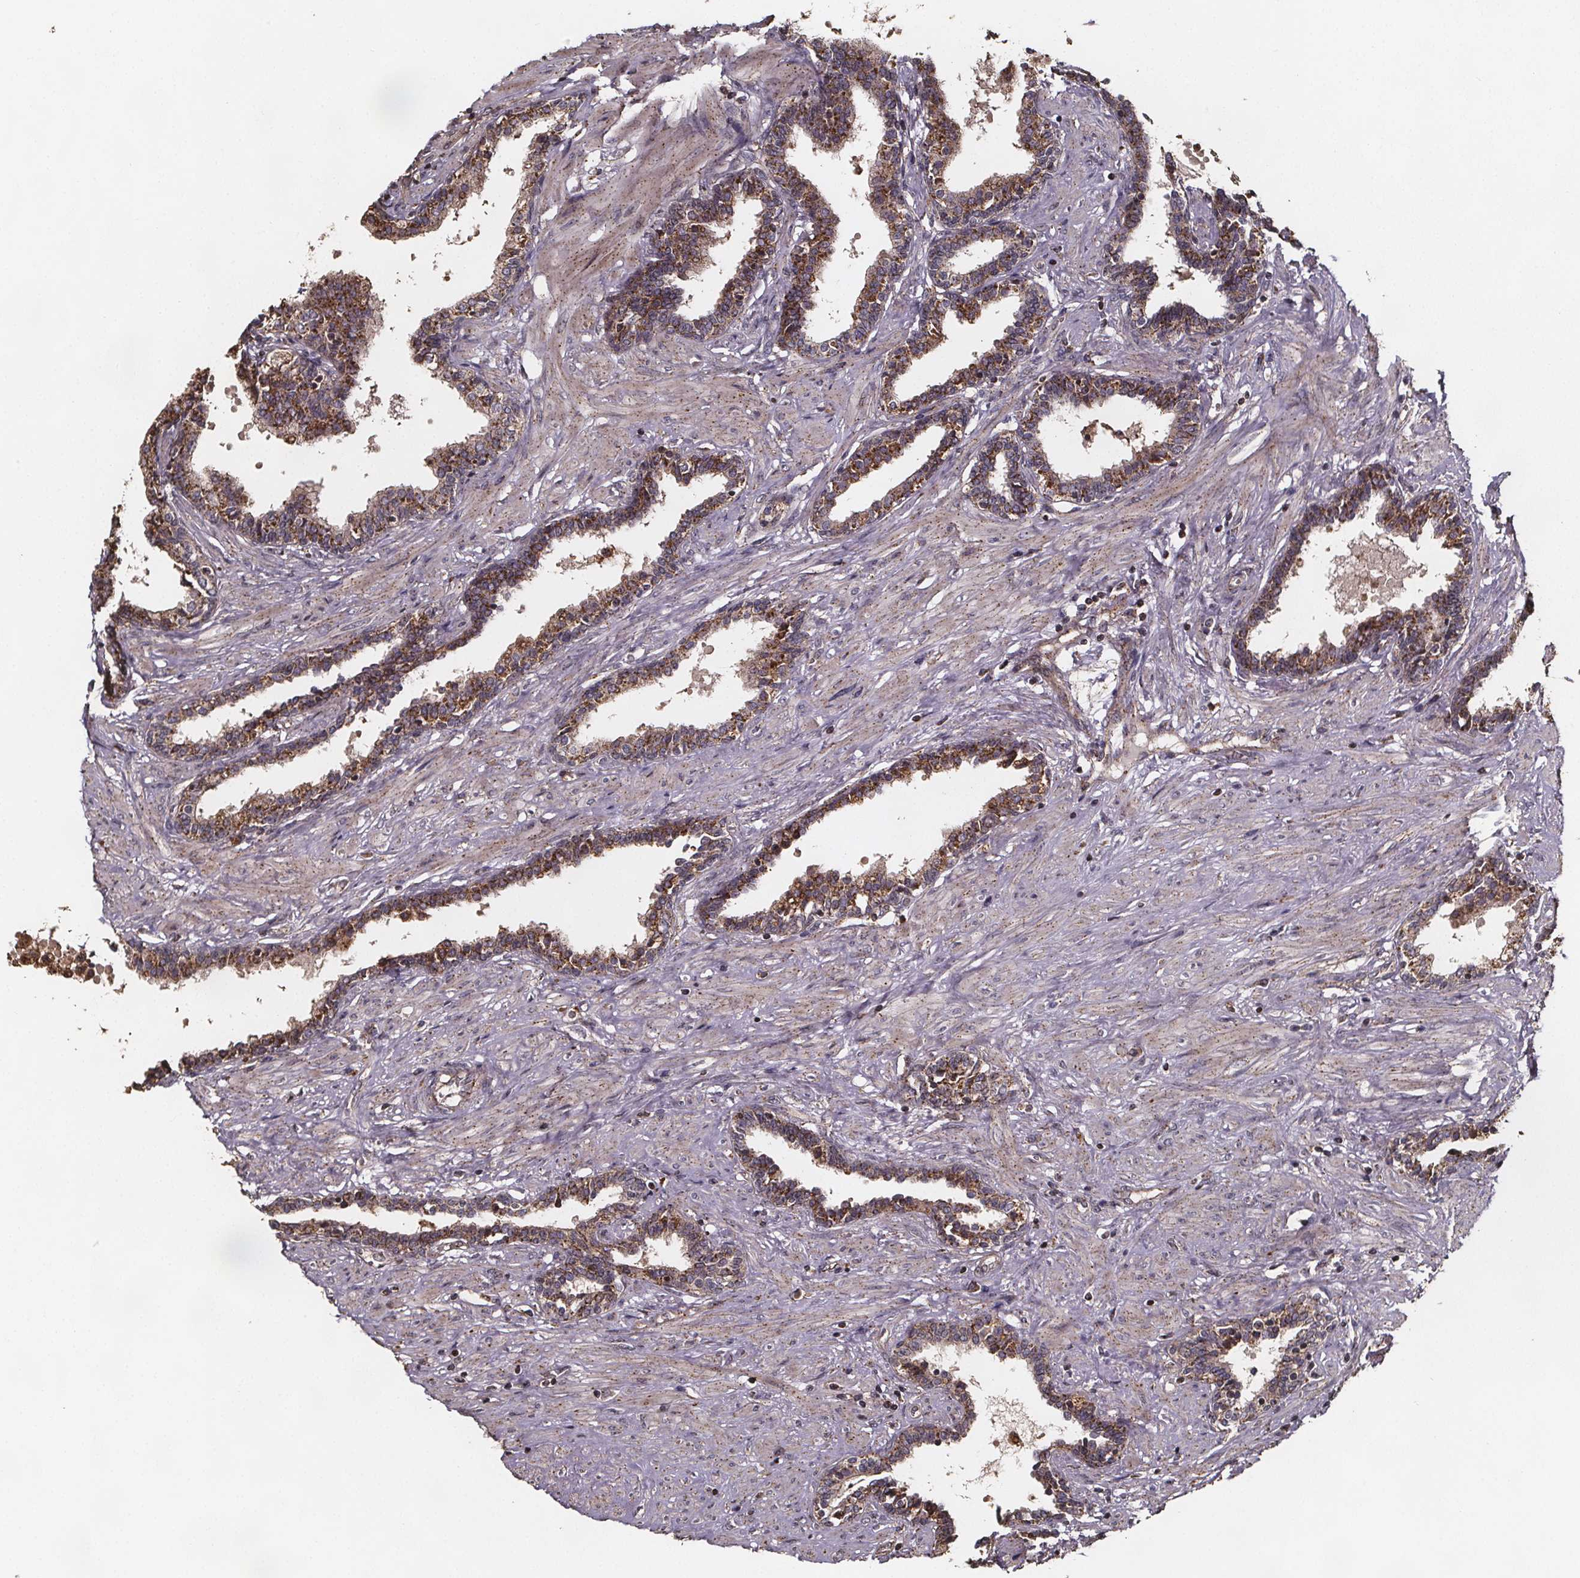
{"staining": {"intensity": "moderate", "quantity": "25%-75%", "location": "cytoplasmic/membranous"}, "tissue": "prostate", "cell_type": "Glandular cells", "image_type": "normal", "snomed": [{"axis": "morphology", "description": "Normal tissue, NOS"}, {"axis": "topography", "description": "Prostate"}], "caption": "Protein expression analysis of unremarkable prostate demonstrates moderate cytoplasmic/membranous staining in approximately 25%-75% of glandular cells. (DAB (3,3'-diaminobenzidine) IHC, brown staining for protein, blue staining for nuclei).", "gene": "ZNF879", "patient": {"sex": "male", "age": 55}}